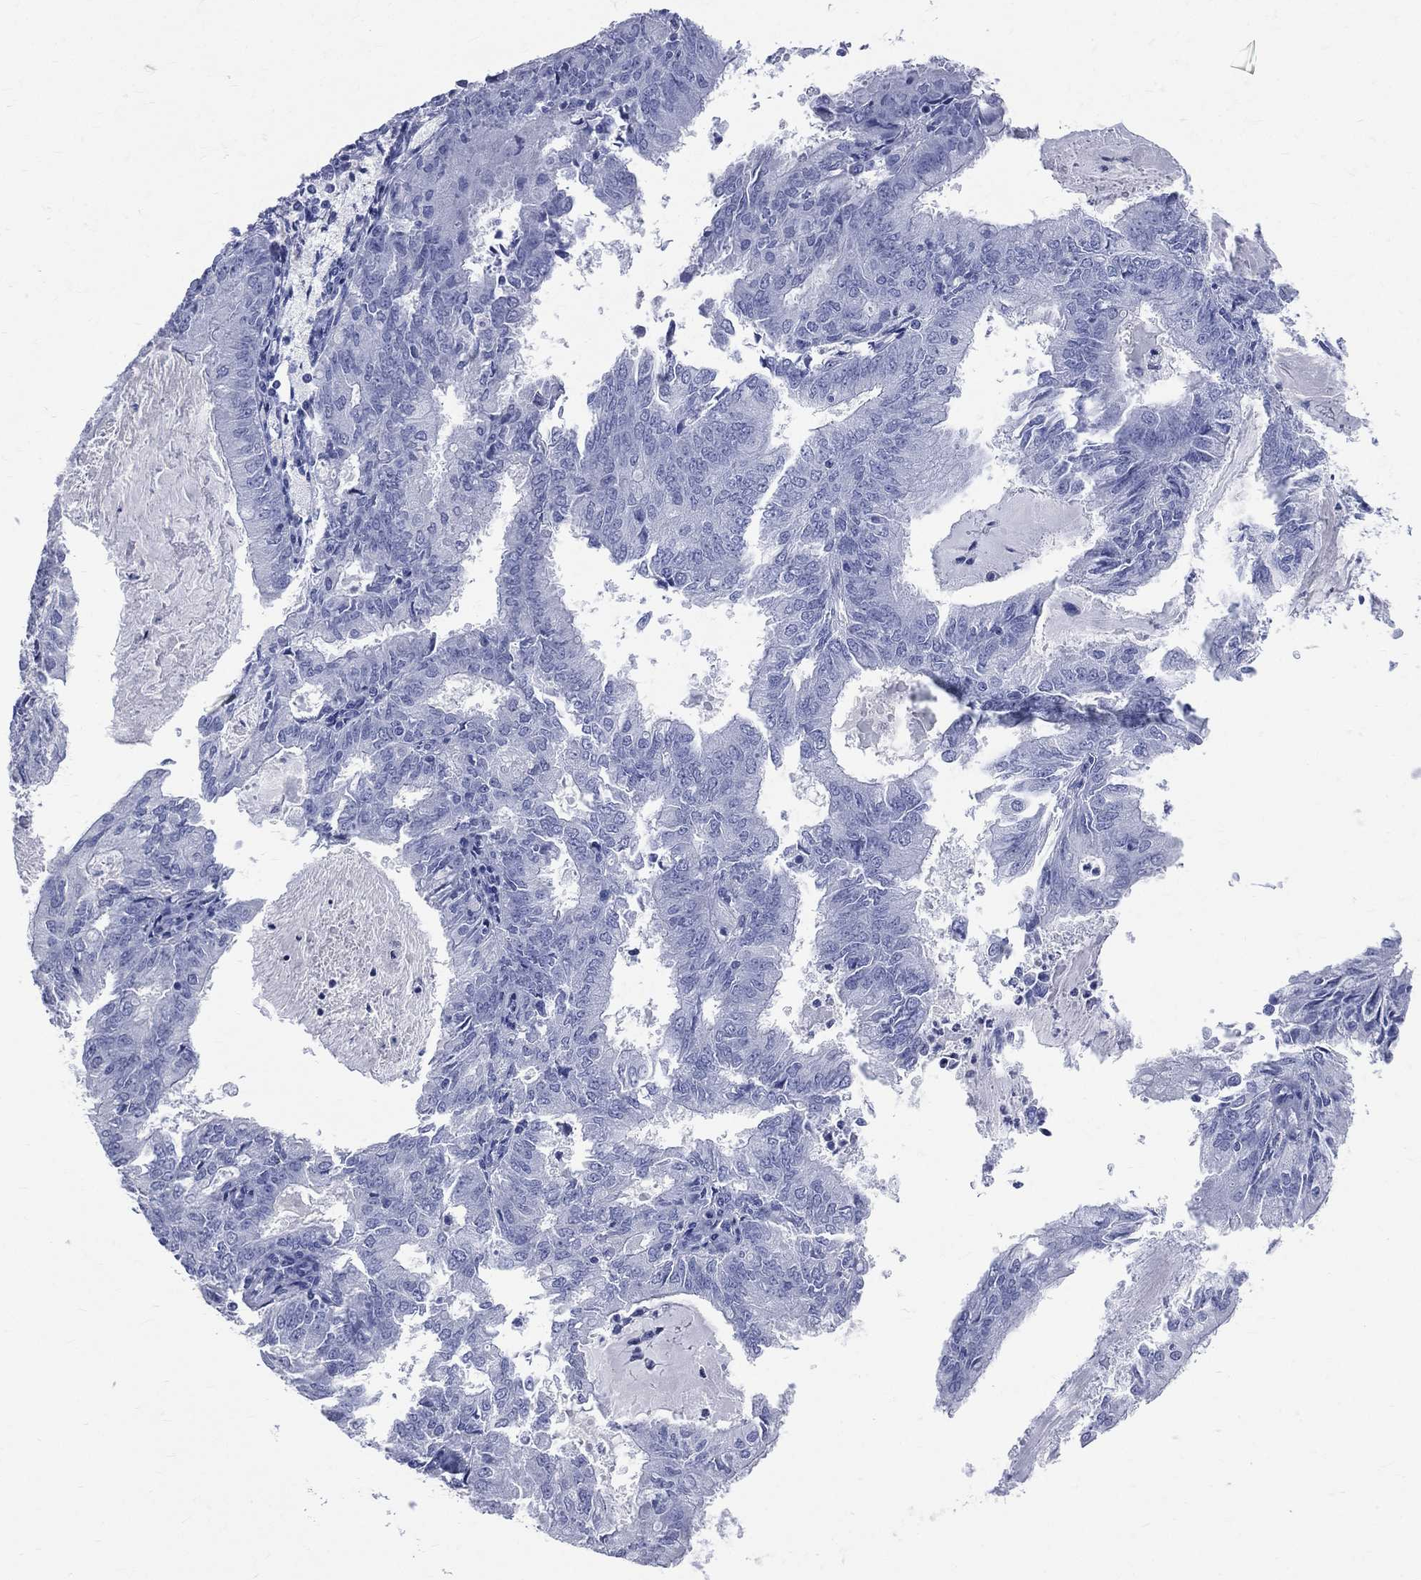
{"staining": {"intensity": "negative", "quantity": "none", "location": "none"}, "tissue": "endometrial cancer", "cell_type": "Tumor cells", "image_type": "cancer", "snomed": [{"axis": "morphology", "description": "Adenocarcinoma, NOS"}, {"axis": "topography", "description": "Endometrium"}], "caption": "Immunohistochemistry histopathology image of neoplastic tissue: endometrial cancer stained with DAB demonstrates no significant protein expression in tumor cells.", "gene": "SYP", "patient": {"sex": "female", "age": 57}}